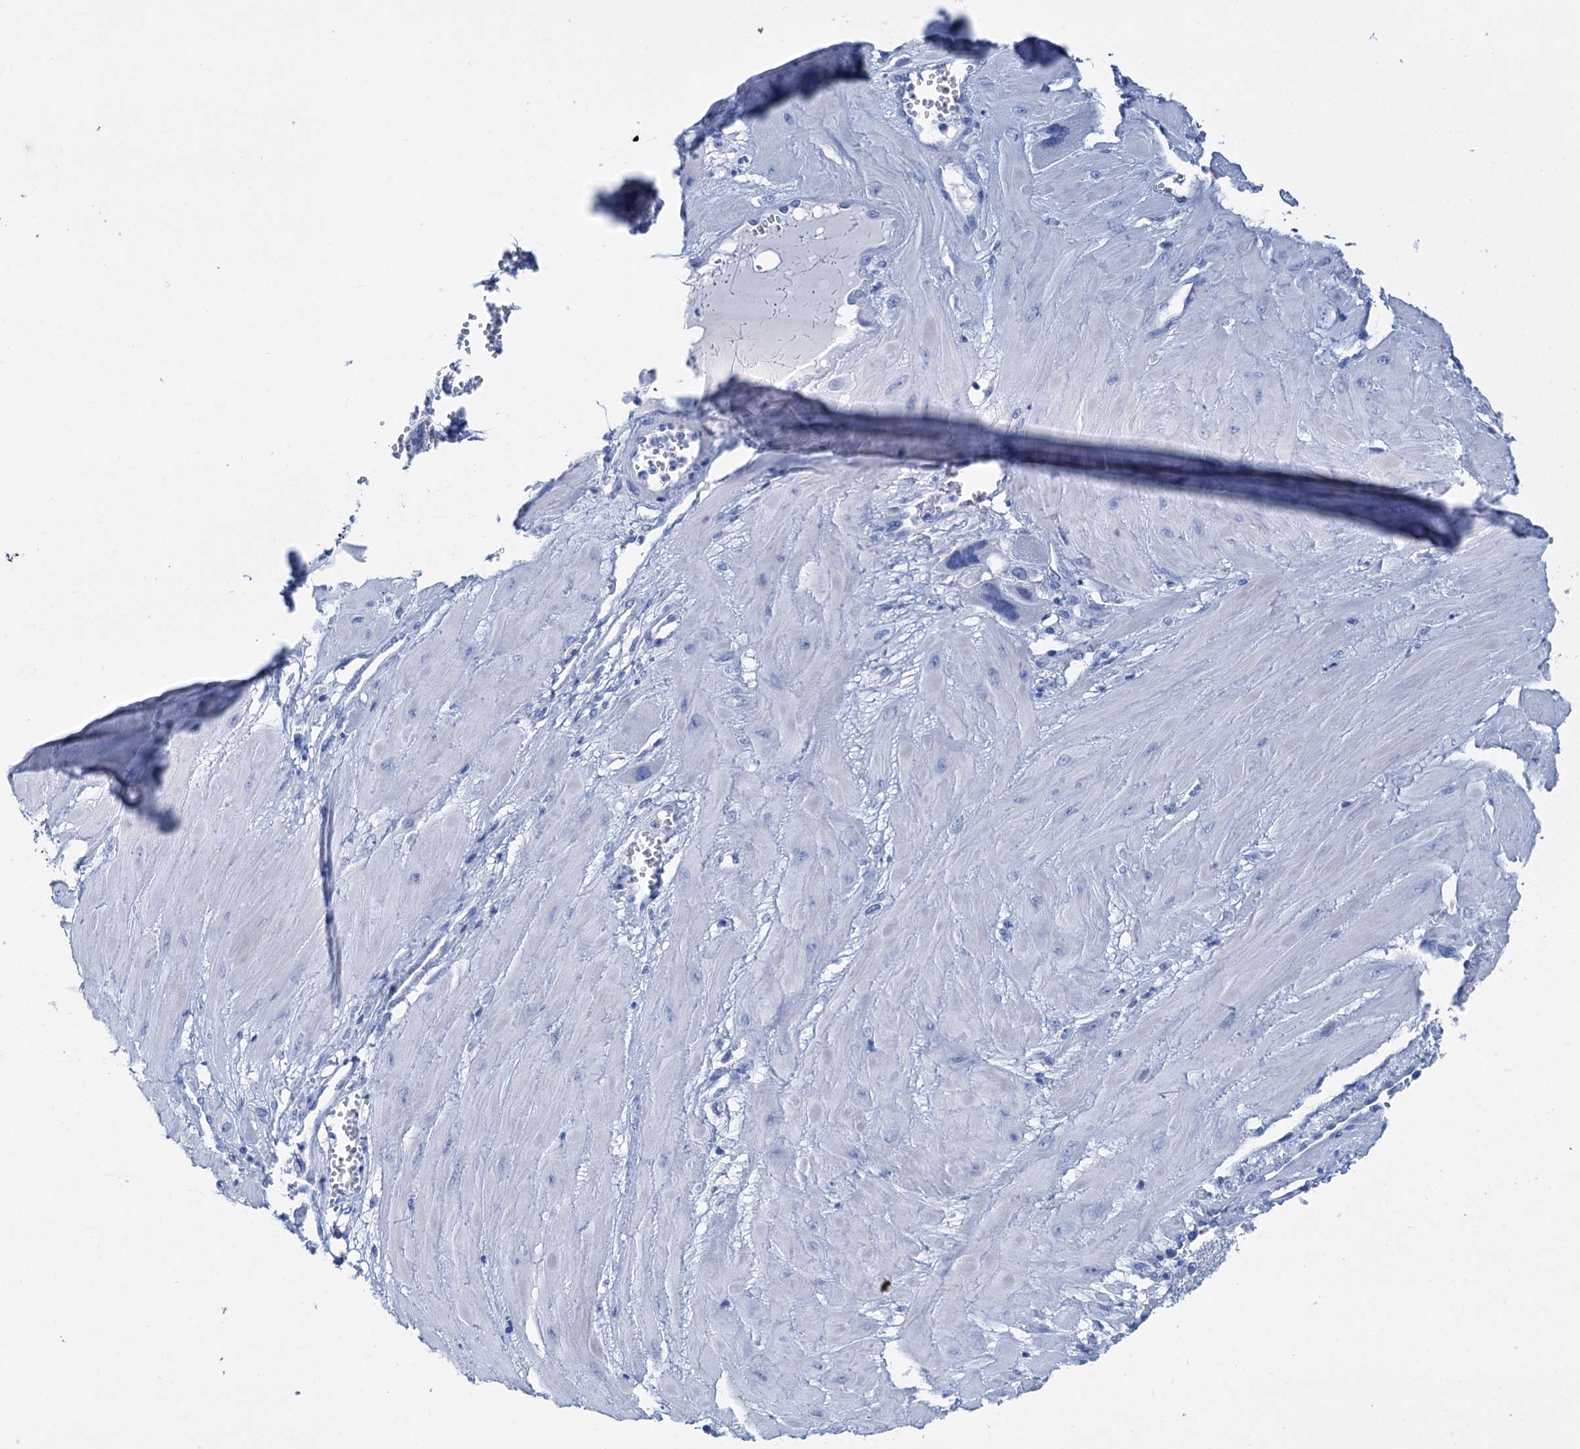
{"staining": {"intensity": "negative", "quantity": "none", "location": "none"}, "tissue": "cervical cancer", "cell_type": "Tumor cells", "image_type": "cancer", "snomed": [{"axis": "morphology", "description": "Squamous cell carcinoma, NOS"}, {"axis": "topography", "description": "Cervix"}], "caption": "High magnification brightfield microscopy of squamous cell carcinoma (cervical) stained with DAB (3,3'-diaminobenzidine) (brown) and counterstained with hematoxylin (blue): tumor cells show no significant expression.", "gene": "BRINP1", "patient": {"sex": "female", "age": 34}}